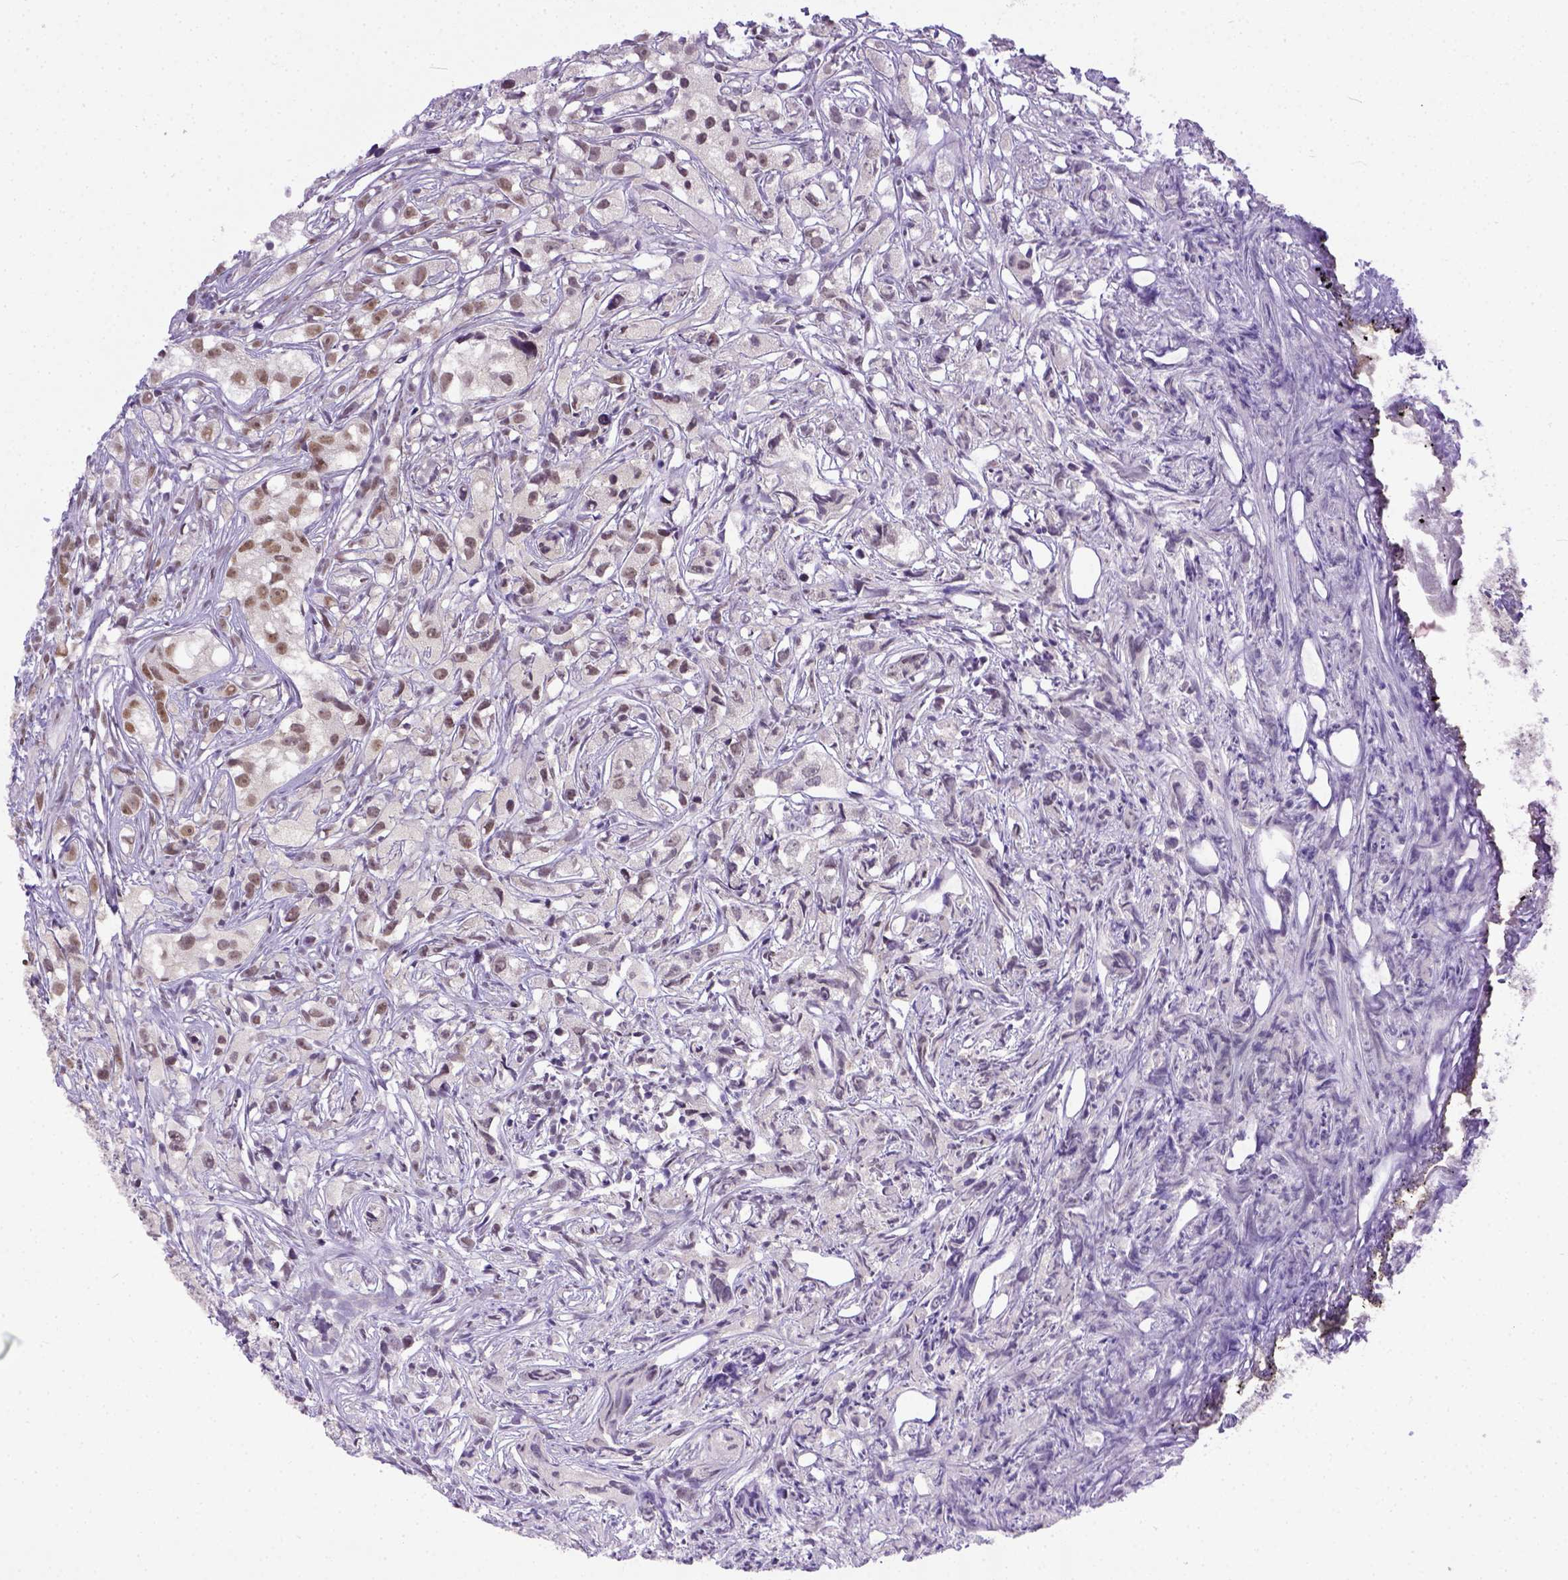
{"staining": {"intensity": "weak", "quantity": ">75%", "location": "nuclear"}, "tissue": "prostate cancer", "cell_type": "Tumor cells", "image_type": "cancer", "snomed": [{"axis": "morphology", "description": "Adenocarcinoma, High grade"}, {"axis": "topography", "description": "Prostate"}], "caption": "Prostate cancer (adenocarcinoma (high-grade)) was stained to show a protein in brown. There is low levels of weak nuclear positivity in approximately >75% of tumor cells. (Brightfield microscopy of DAB IHC at high magnification).", "gene": "ERCC1", "patient": {"sex": "male", "age": 68}}